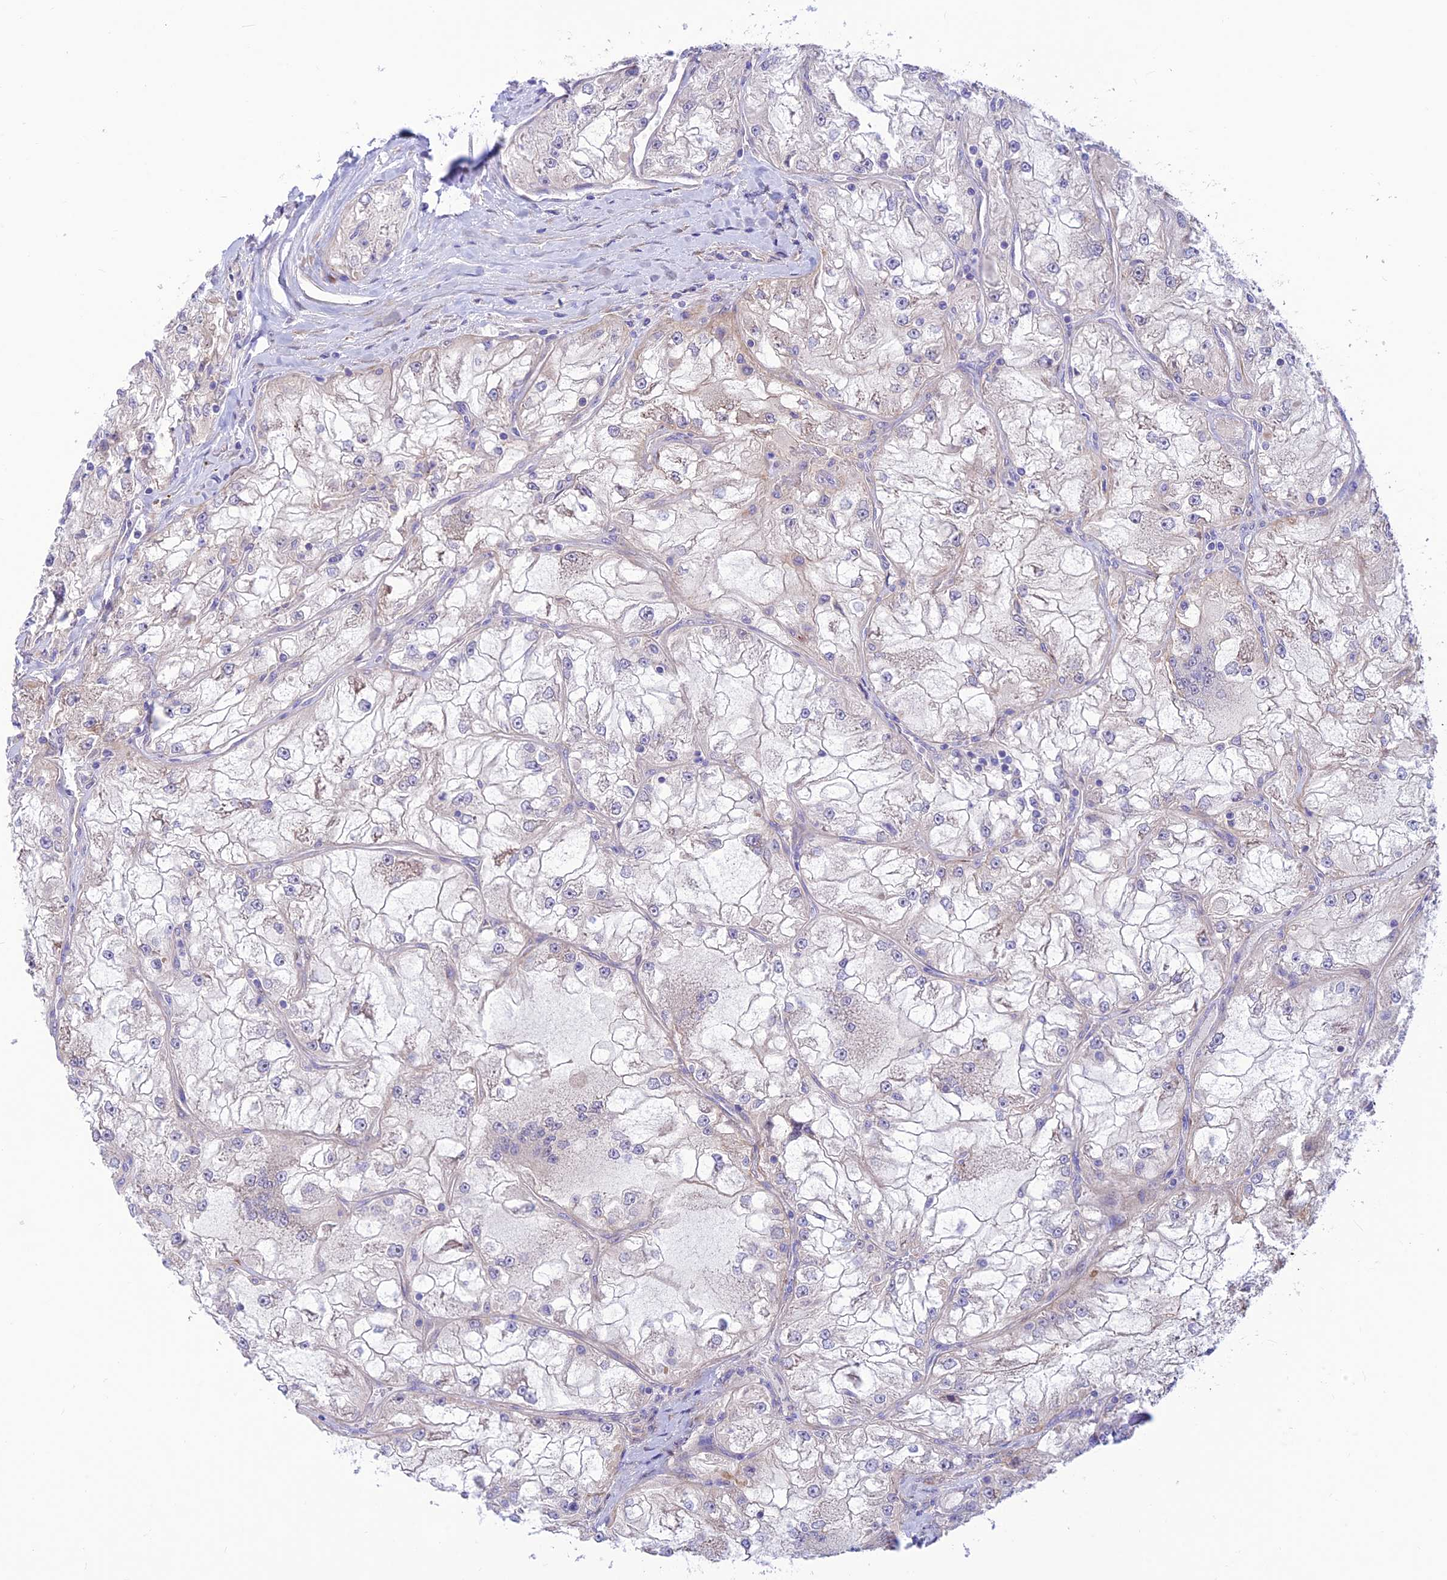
{"staining": {"intensity": "negative", "quantity": "none", "location": "none"}, "tissue": "renal cancer", "cell_type": "Tumor cells", "image_type": "cancer", "snomed": [{"axis": "morphology", "description": "Adenocarcinoma, NOS"}, {"axis": "topography", "description": "Kidney"}], "caption": "This histopathology image is of renal cancer (adenocarcinoma) stained with immunohistochemistry (IHC) to label a protein in brown with the nuclei are counter-stained blue. There is no positivity in tumor cells. (Brightfield microscopy of DAB (3,3'-diaminobenzidine) IHC at high magnification).", "gene": "FAM186B", "patient": {"sex": "female", "age": 72}}